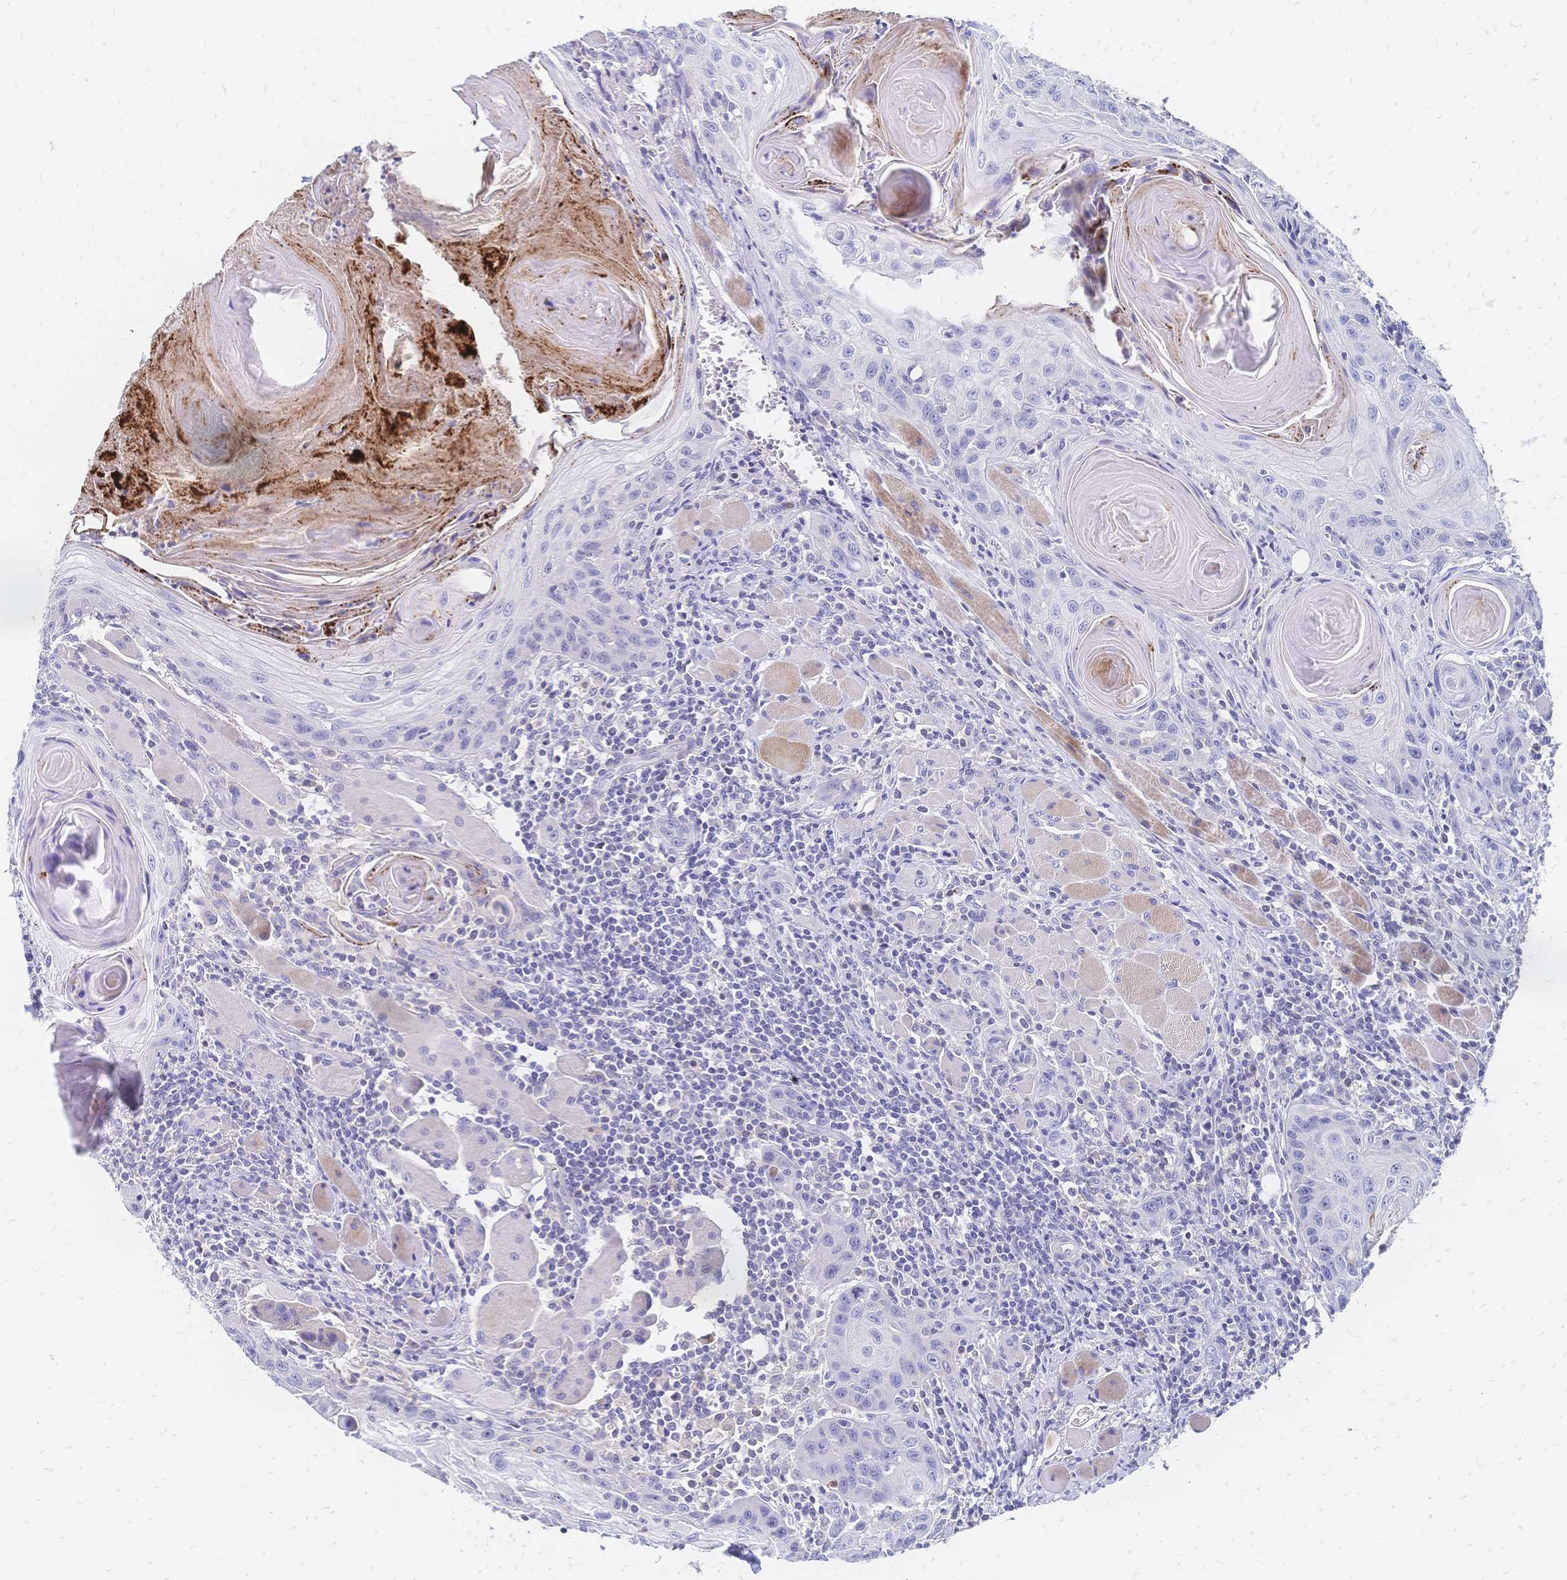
{"staining": {"intensity": "negative", "quantity": "none", "location": "none"}, "tissue": "head and neck cancer", "cell_type": "Tumor cells", "image_type": "cancer", "snomed": [{"axis": "morphology", "description": "Squamous cell carcinoma, NOS"}, {"axis": "topography", "description": "Oral tissue"}, {"axis": "topography", "description": "Head-Neck"}], "caption": "There is no significant positivity in tumor cells of head and neck cancer. Brightfield microscopy of immunohistochemistry (IHC) stained with DAB (brown) and hematoxylin (blue), captured at high magnification.", "gene": "DTNB", "patient": {"sex": "male", "age": 58}}